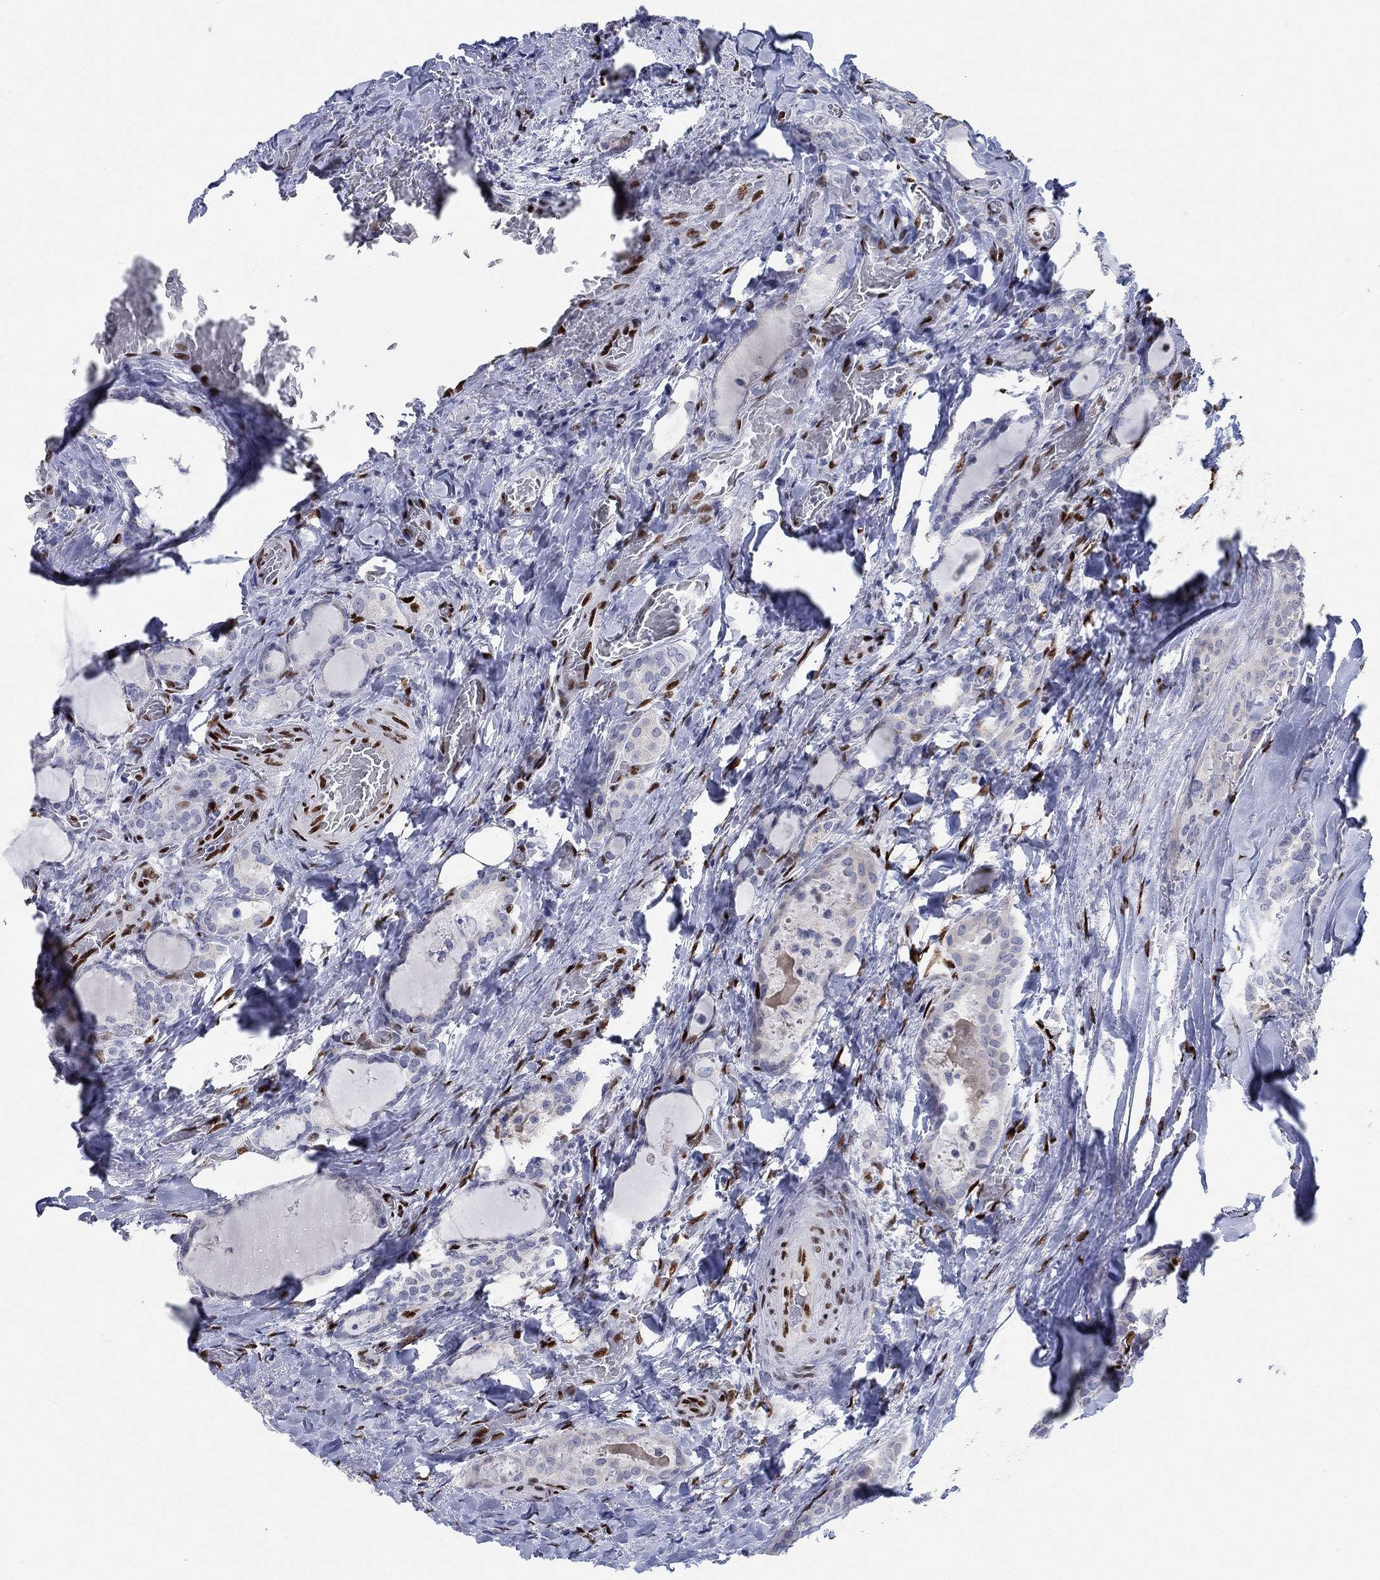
{"staining": {"intensity": "negative", "quantity": "none", "location": "none"}, "tissue": "thyroid cancer", "cell_type": "Tumor cells", "image_type": "cancer", "snomed": [{"axis": "morphology", "description": "Papillary adenocarcinoma, NOS"}, {"axis": "topography", "description": "Thyroid gland"}], "caption": "Immunohistochemical staining of human thyroid cancer exhibits no significant expression in tumor cells.", "gene": "ZEB1", "patient": {"sex": "female", "age": 39}}